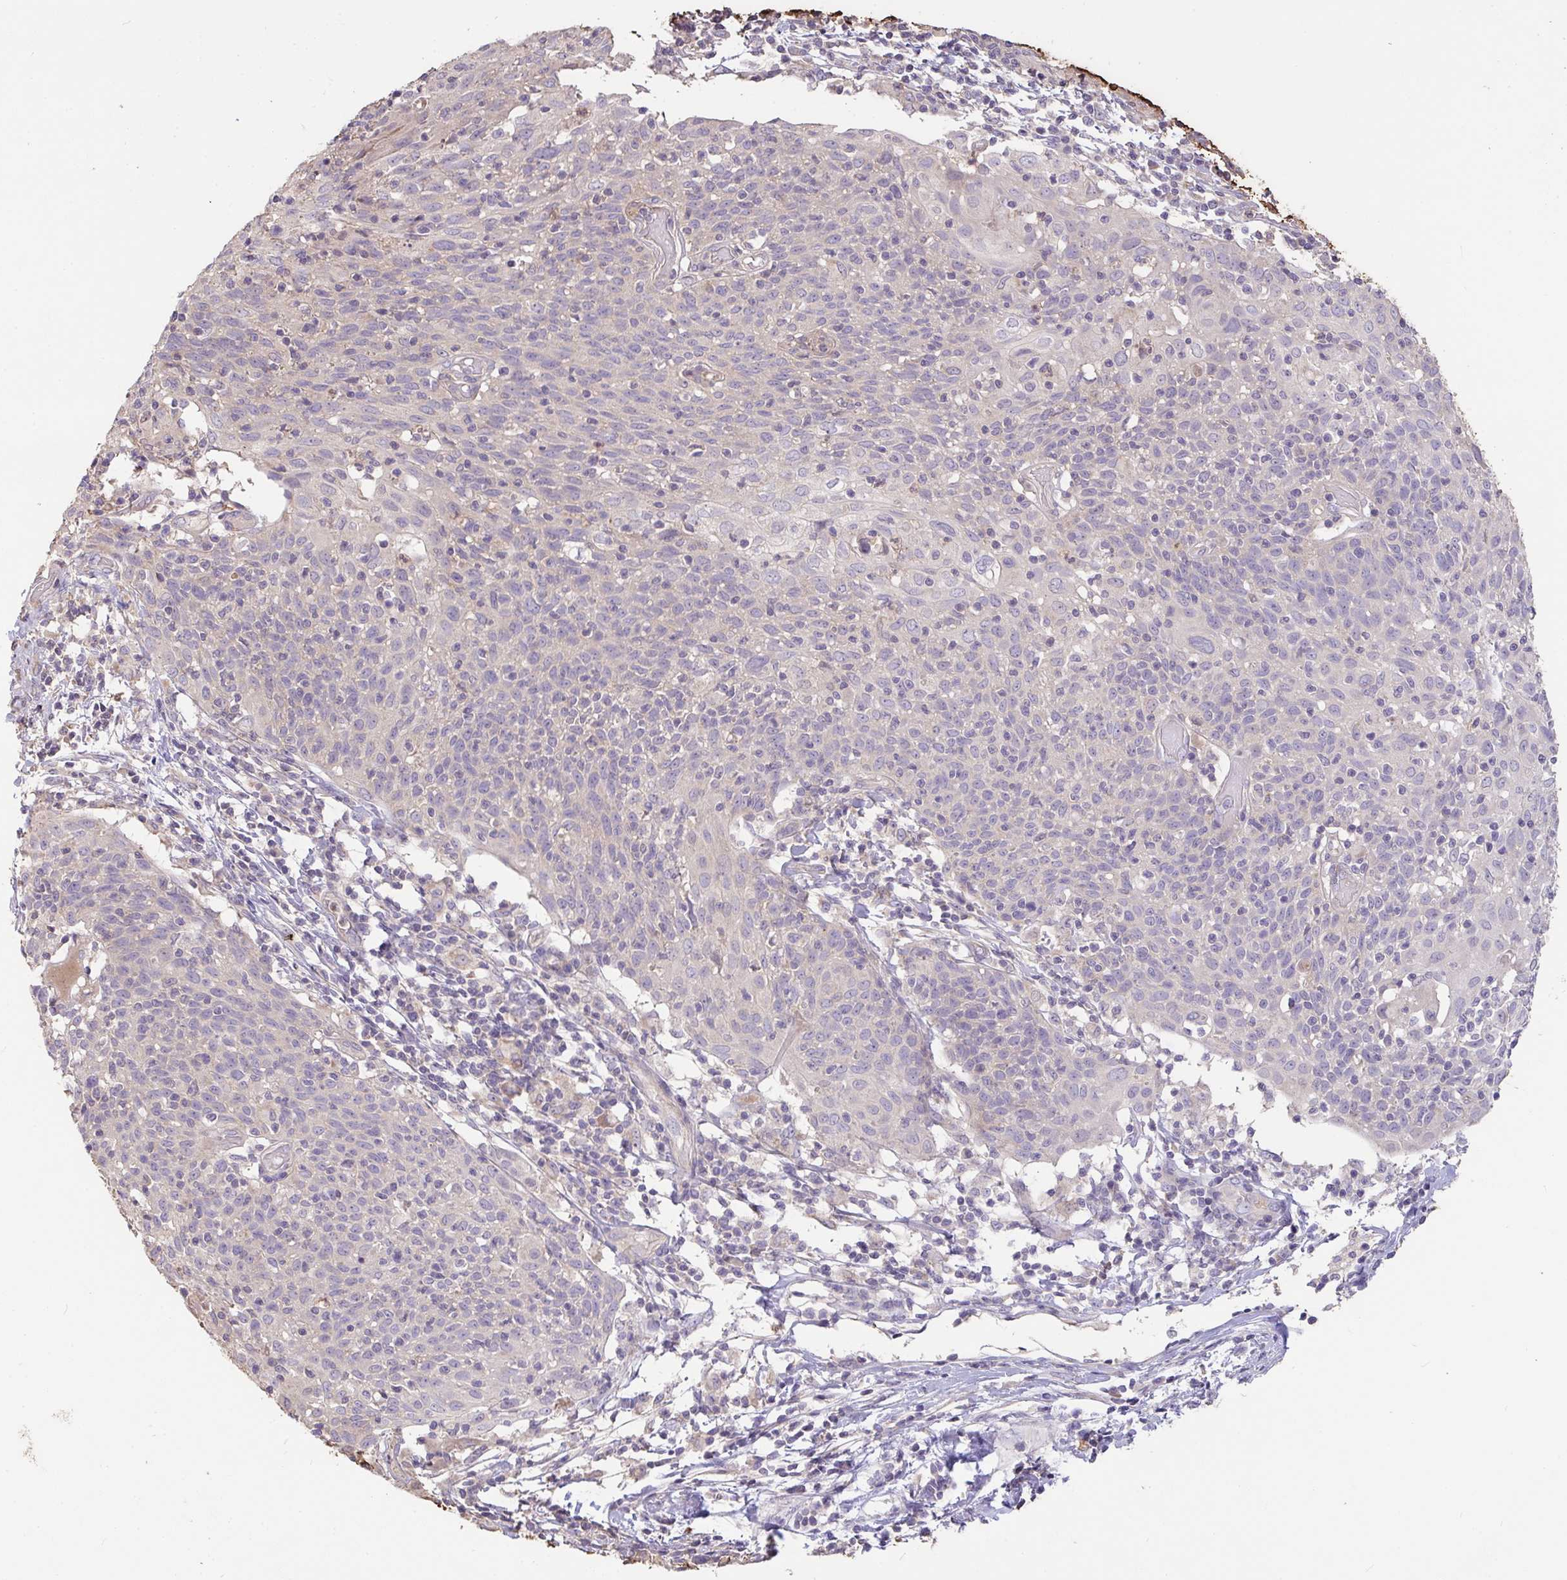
{"staining": {"intensity": "negative", "quantity": "none", "location": "none"}, "tissue": "cervical cancer", "cell_type": "Tumor cells", "image_type": "cancer", "snomed": [{"axis": "morphology", "description": "Squamous cell carcinoma, NOS"}, {"axis": "topography", "description": "Cervix"}], "caption": "Immunohistochemistry (IHC) photomicrograph of human cervical squamous cell carcinoma stained for a protein (brown), which exhibits no staining in tumor cells.", "gene": "FCER1A", "patient": {"sex": "female", "age": 52}}